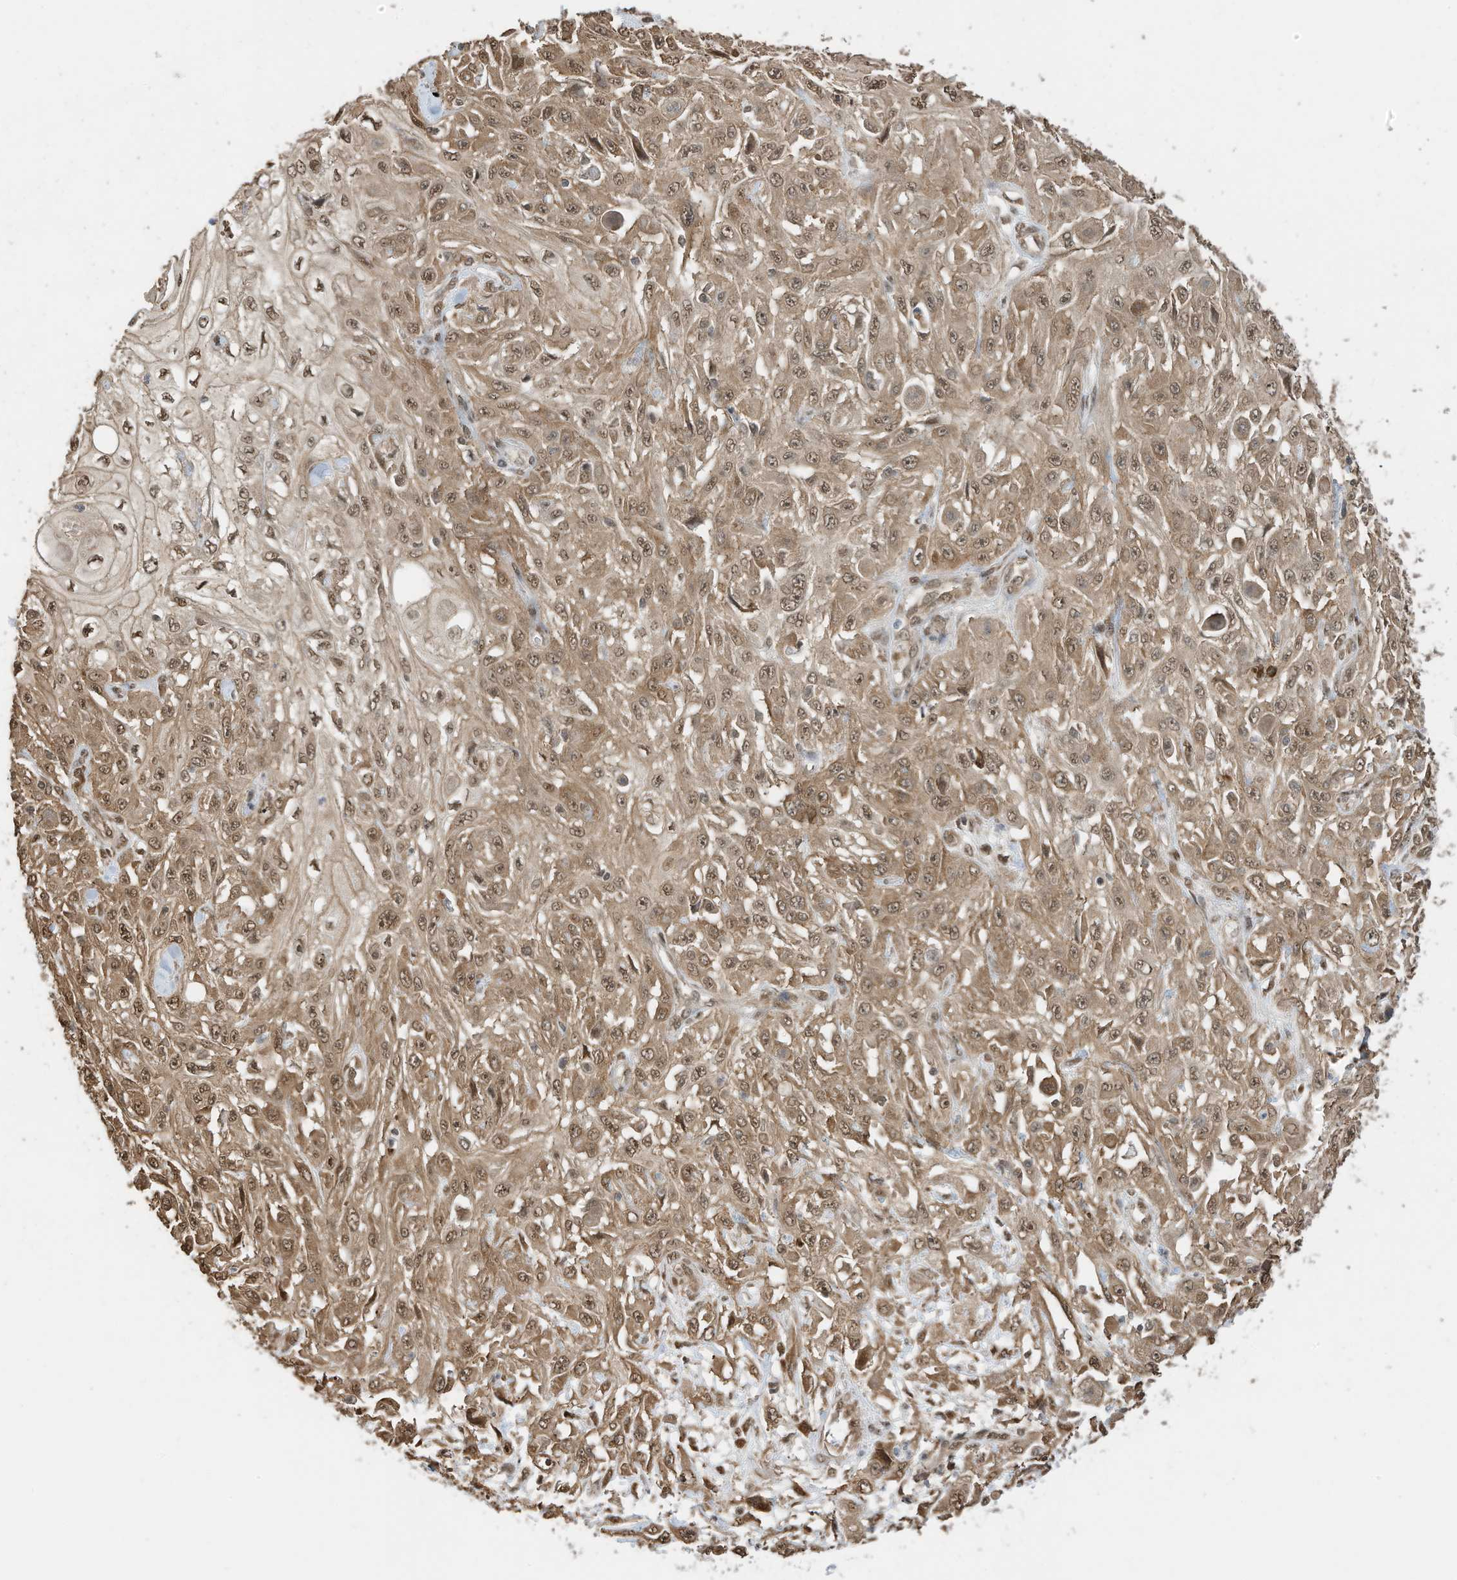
{"staining": {"intensity": "moderate", "quantity": ">75%", "location": "cytoplasmic/membranous,nuclear"}, "tissue": "skin cancer", "cell_type": "Tumor cells", "image_type": "cancer", "snomed": [{"axis": "morphology", "description": "Squamous cell carcinoma, NOS"}, {"axis": "morphology", "description": "Squamous cell carcinoma, metastatic, NOS"}, {"axis": "topography", "description": "Skin"}, {"axis": "topography", "description": "Lymph node"}], "caption": "A medium amount of moderate cytoplasmic/membranous and nuclear expression is identified in approximately >75% of tumor cells in skin metastatic squamous cell carcinoma tissue.", "gene": "ZNF195", "patient": {"sex": "male", "age": 75}}